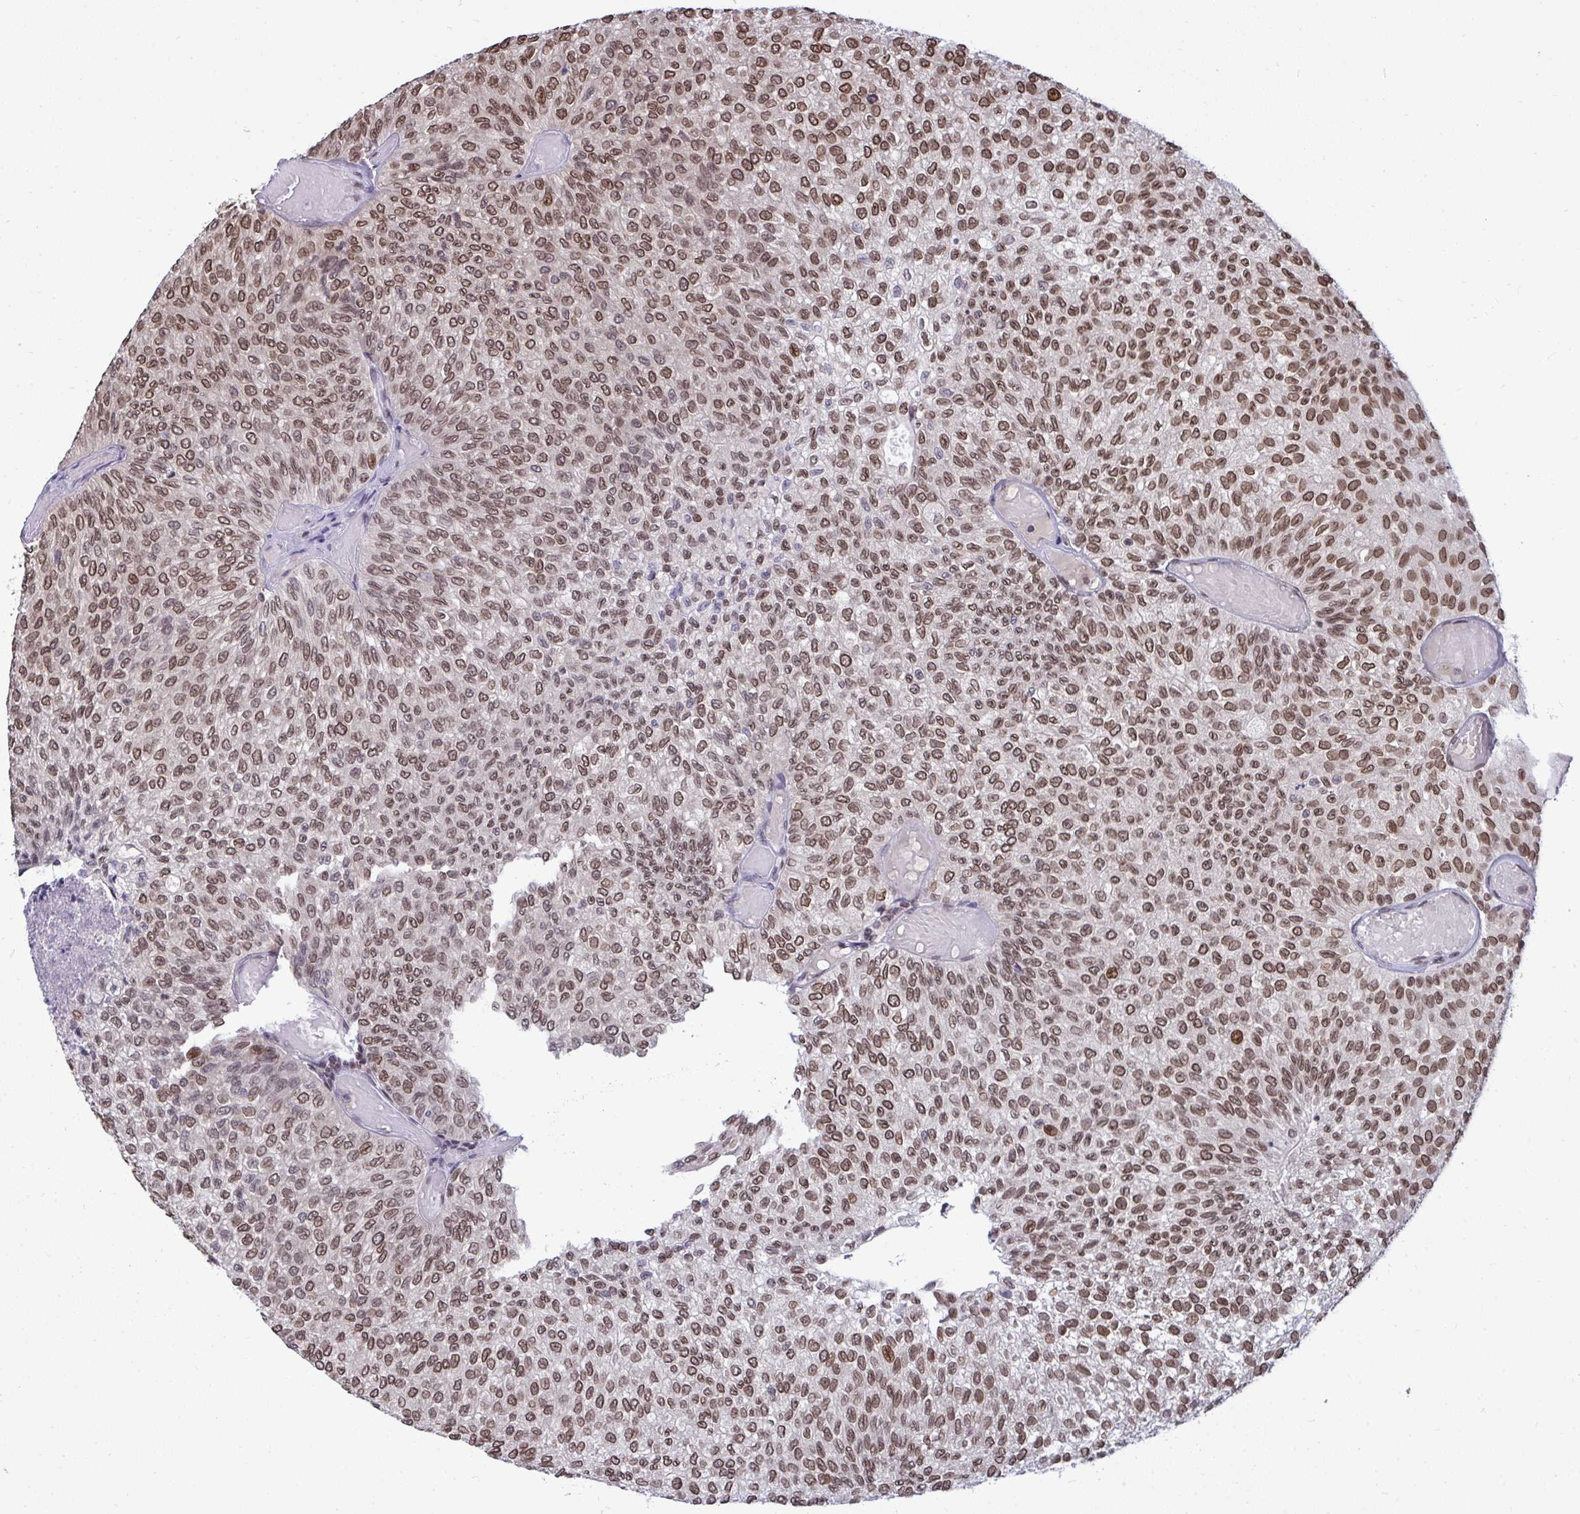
{"staining": {"intensity": "moderate", "quantity": ">75%", "location": "cytoplasmic/membranous,nuclear"}, "tissue": "urothelial cancer", "cell_type": "Tumor cells", "image_type": "cancer", "snomed": [{"axis": "morphology", "description": "Urothelial carcinoma, Low grade"}, {"axis": "topography", "description": "Urinary bladder"}], "caption": "Protein analysis of urothelial cancer tissue displays moderate cytoplasmic/membranous and nuclear positivity in approximately >75% of tumor cells.", "gene": "JPT1", "patient": {"sex": "male", "age": 78}}